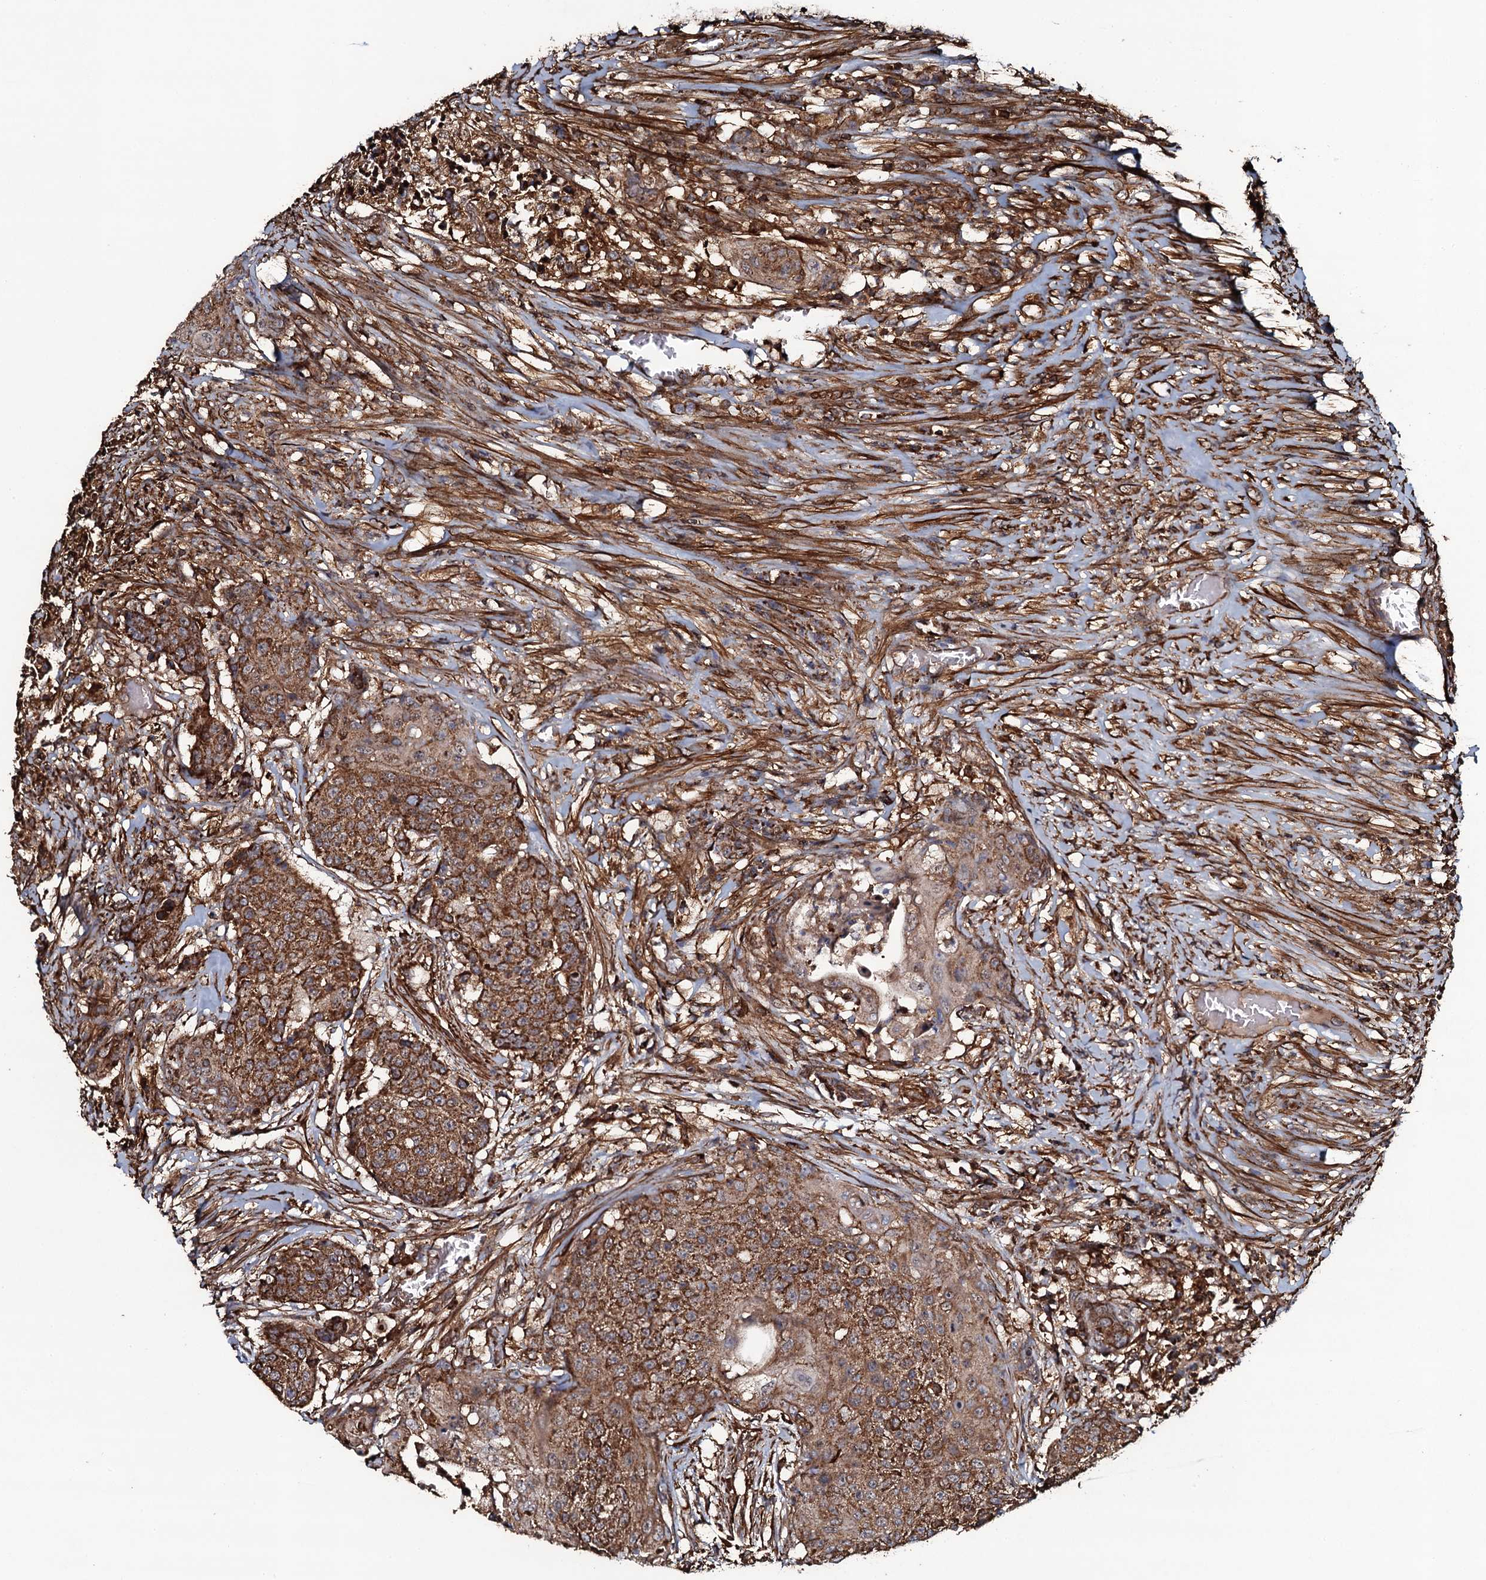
{"staining": {"intensity": "strong", "quantity": ">75%", "location": "cytoplasmic/membranous"}, "tissue": "urothelial cancer", "cell_type": "Tumor cells", "image_type": "cancer", "snomed": [{"axis": "morphology", "description": "Urothelial carcinoma, High grade"}, {"axis": "topography", "description": "Urinary bladder"}], "caption": "Protein staining displays strong cytoplasmic/membranous positivity in about >75% of tumor cells in urothelial cancer. Nuclei are stained in blue.", "gene": "VWA8", "patient": {"sex": "female", "age": 63}}